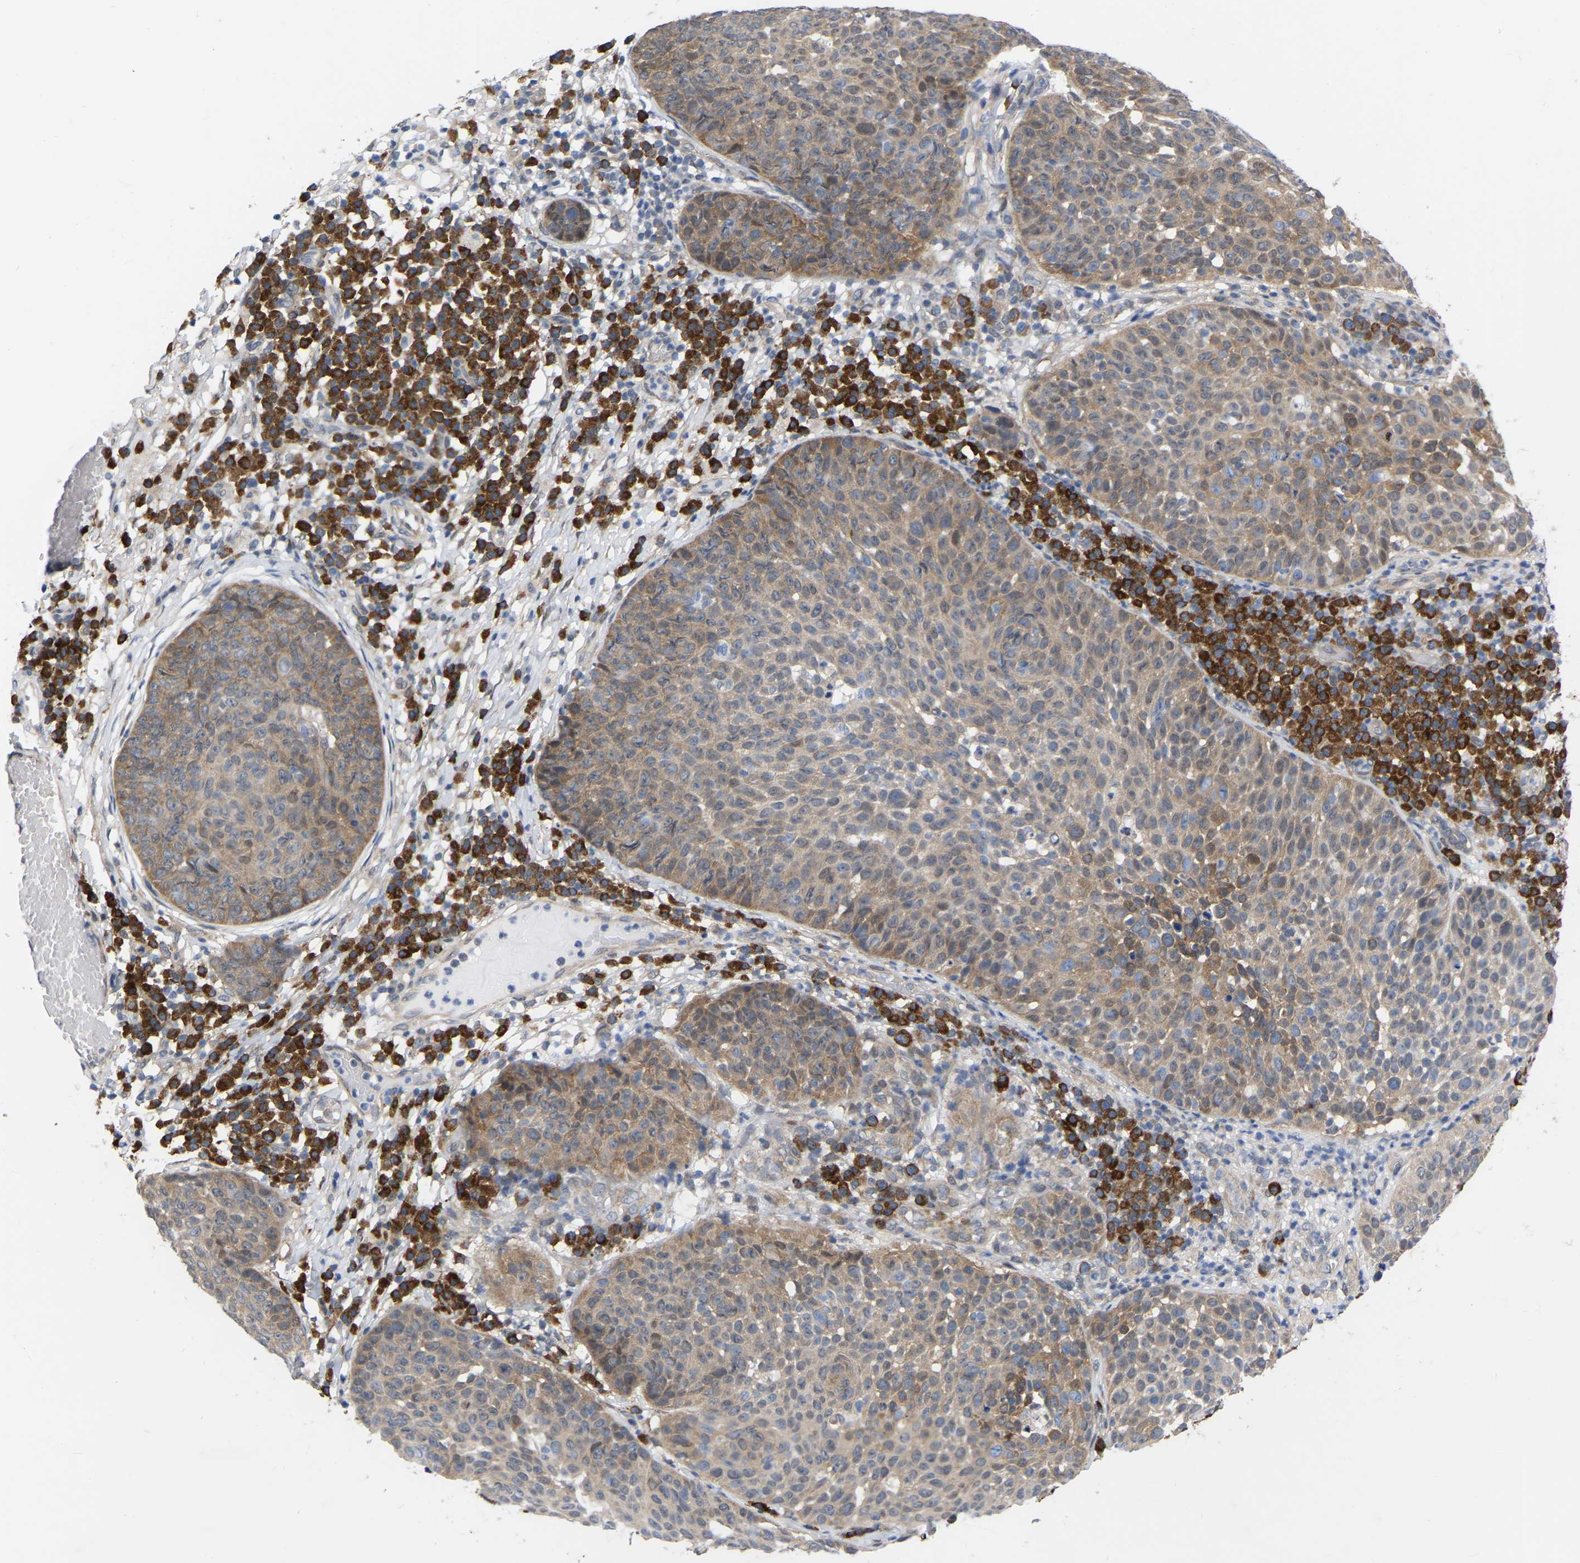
{"staining": {"intensity": "weak", "quantity": "25%-75%", "location": "cytoplasmic/membranous"}, "tissue": "skin cancer", "cell_type": "Tumor cells", "image_type": "cancer", "snomed": [{"axis": "morphology", "description": "Squamous cell carcinoma in situ, NOS"}, {"axis": "morphology", "description": "Squamous cell carcinoma, NOS"}, {"axis": "topography", "description": "Skin"}], "caption": "High-magnification brightfield microscopy of skin cancer stained with DAB (brown) and counterstained with hematoxylin (blue). tumor cells exhibit weak cytoplasmic/membranous staining is seen in approximately25%-75% of cells.", "gene": "UBE4B", "patient": {"sex": "male", "age": 93}}